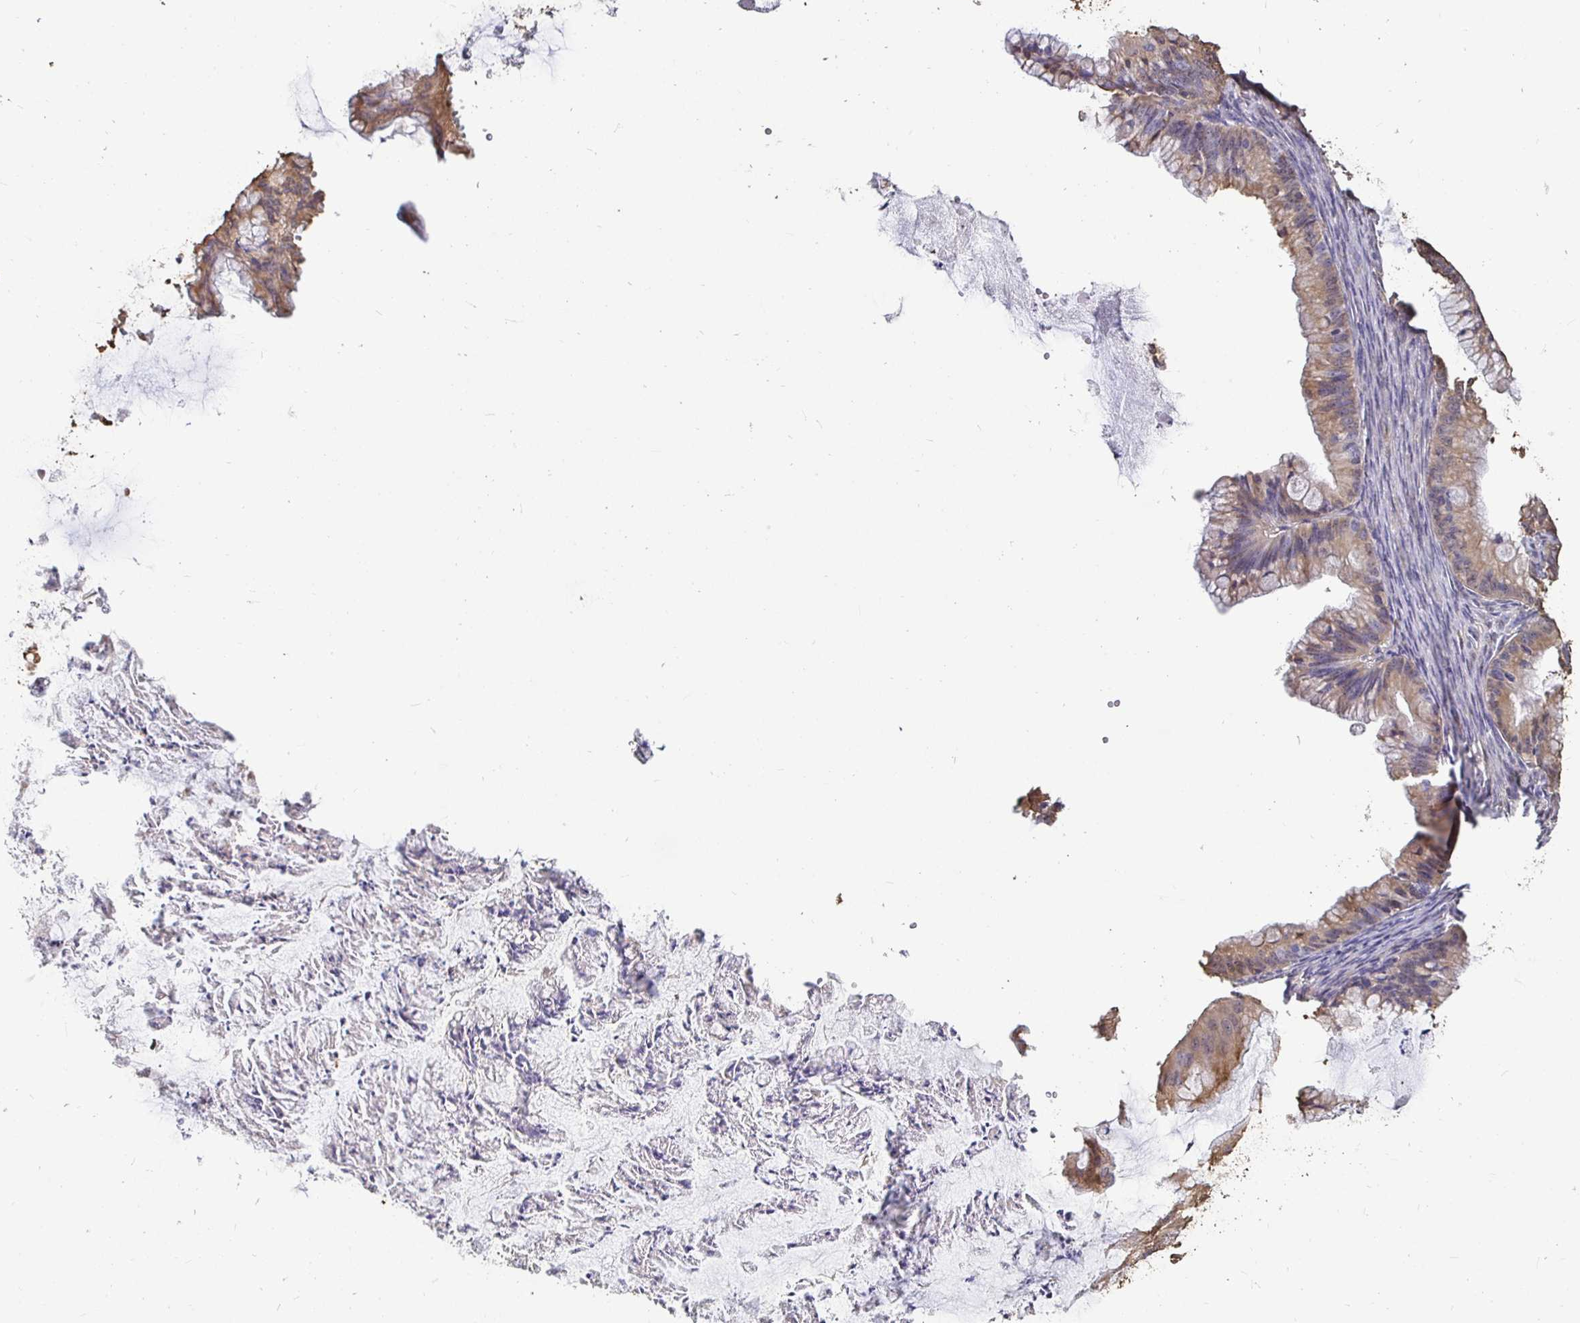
{"staining": {"intensity": "weak", "quantity": "25%-75%", "location": "cytoplasmic/membranous"}, "tissue": "ovarian cancer", "cell_type": "Tumor cells", "image_type": "cancer", "snomed": [{"axis": "morphology", "description": "Cystadenocarcinoma, mucinous, NOS"}, {"axis": "topography", "description": "Ovary"}], "caption": "IHC of mucinous cystadenocarcinoma (ovarian) reveals low levels of weak cytoplasmic/membranous staining in about 25%-75% of tumor cells.", "gene": "MAPK8IP3", "patient": {"sex": "female", "age": 35}}